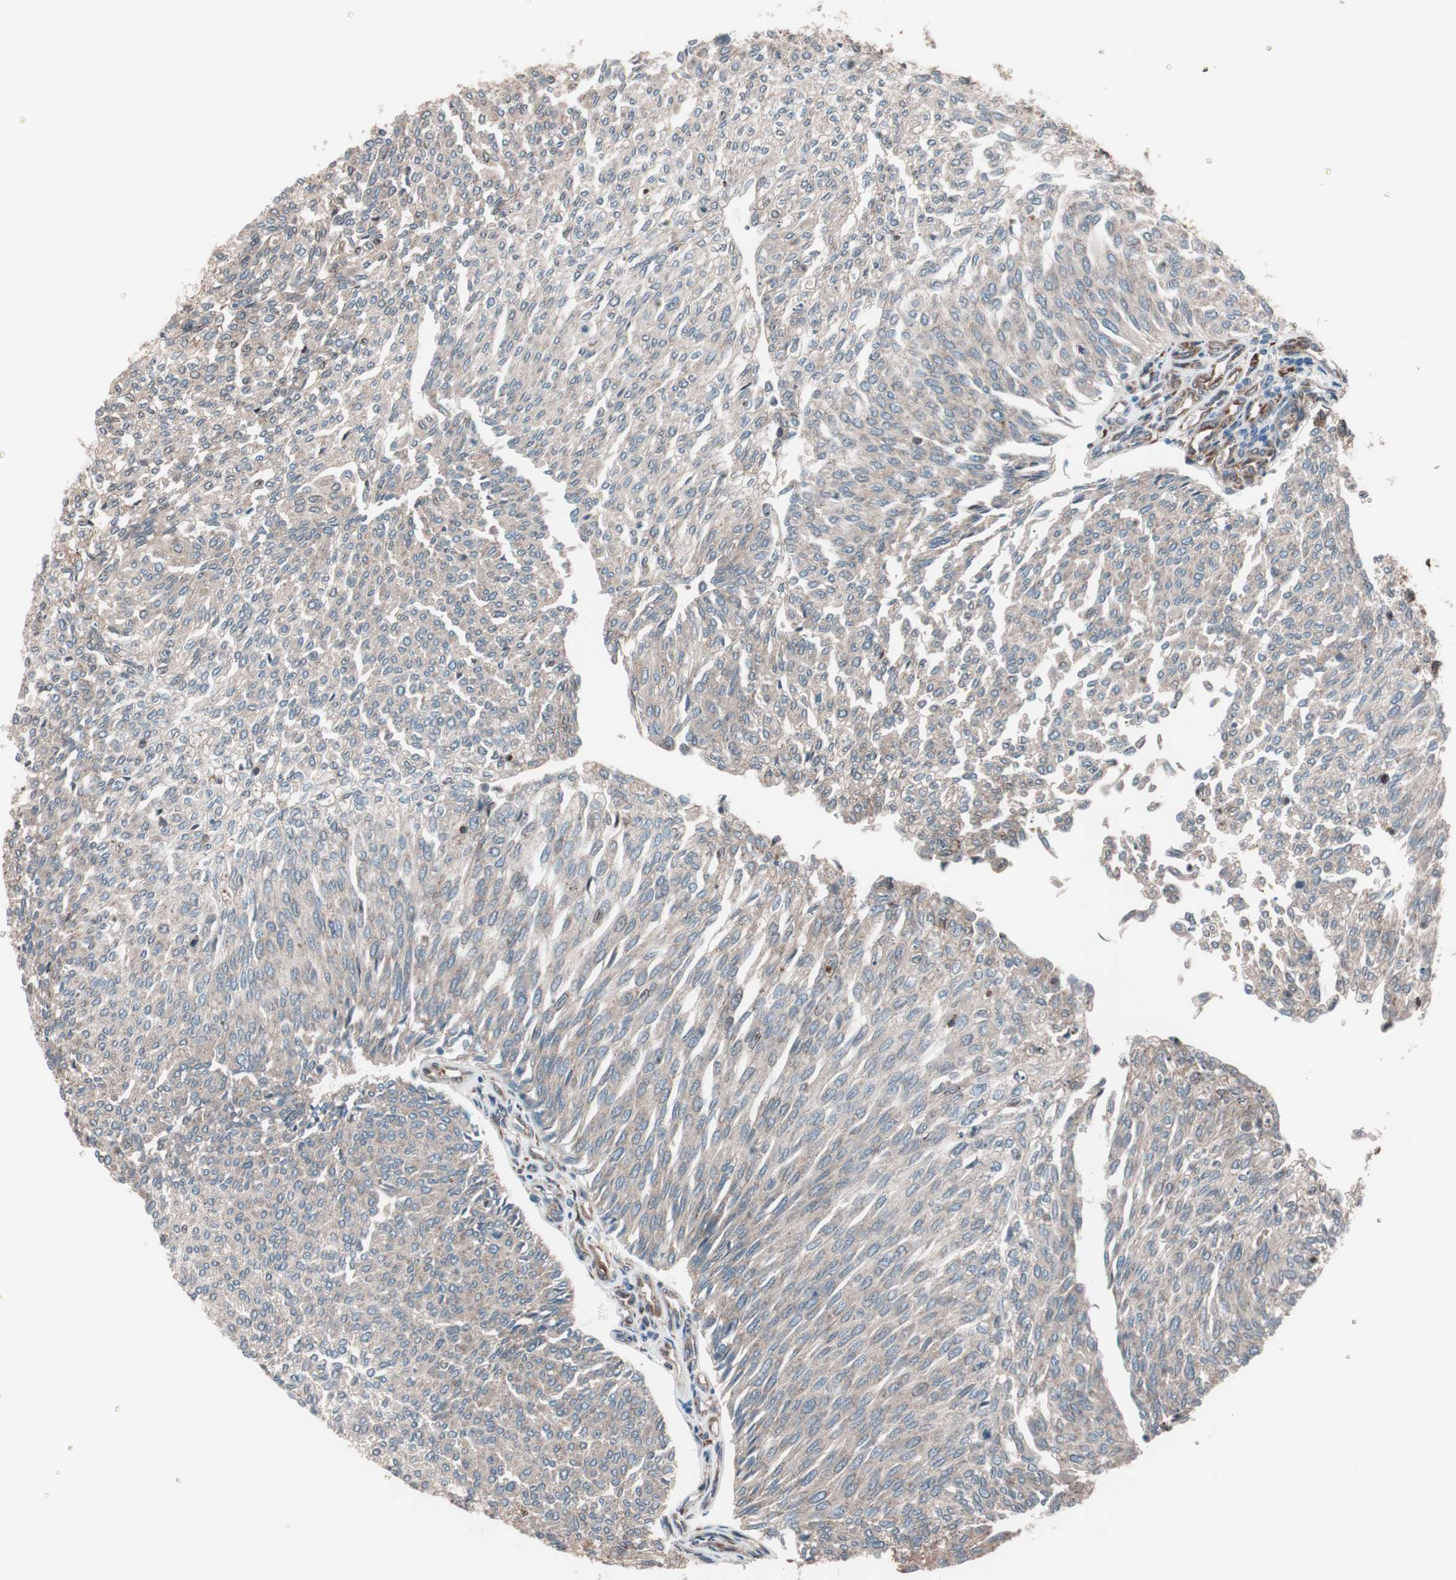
{"staining": {"intensity": "weak", "quantity": ">75%", "location": "cytoplasmic/membranous"}, "tissue": "urothelial cancer", "cell_type": "Tumor cells", "image_type": "cancer", "snomed": [{"axis": "morphology", "description": "Urothelial carcinoma, Low grade"}, {"axis": "topography", "description": "Urinary bladder"}], "caption": "The image shows immunohistochemical staining of low-grade urothelial carcinoma. There is weak cytoplasmic/membranous expression is present in about >75% of tumor cells.", "gene": "SEC31A", "patient": {"sex": "female", "age": 79}}